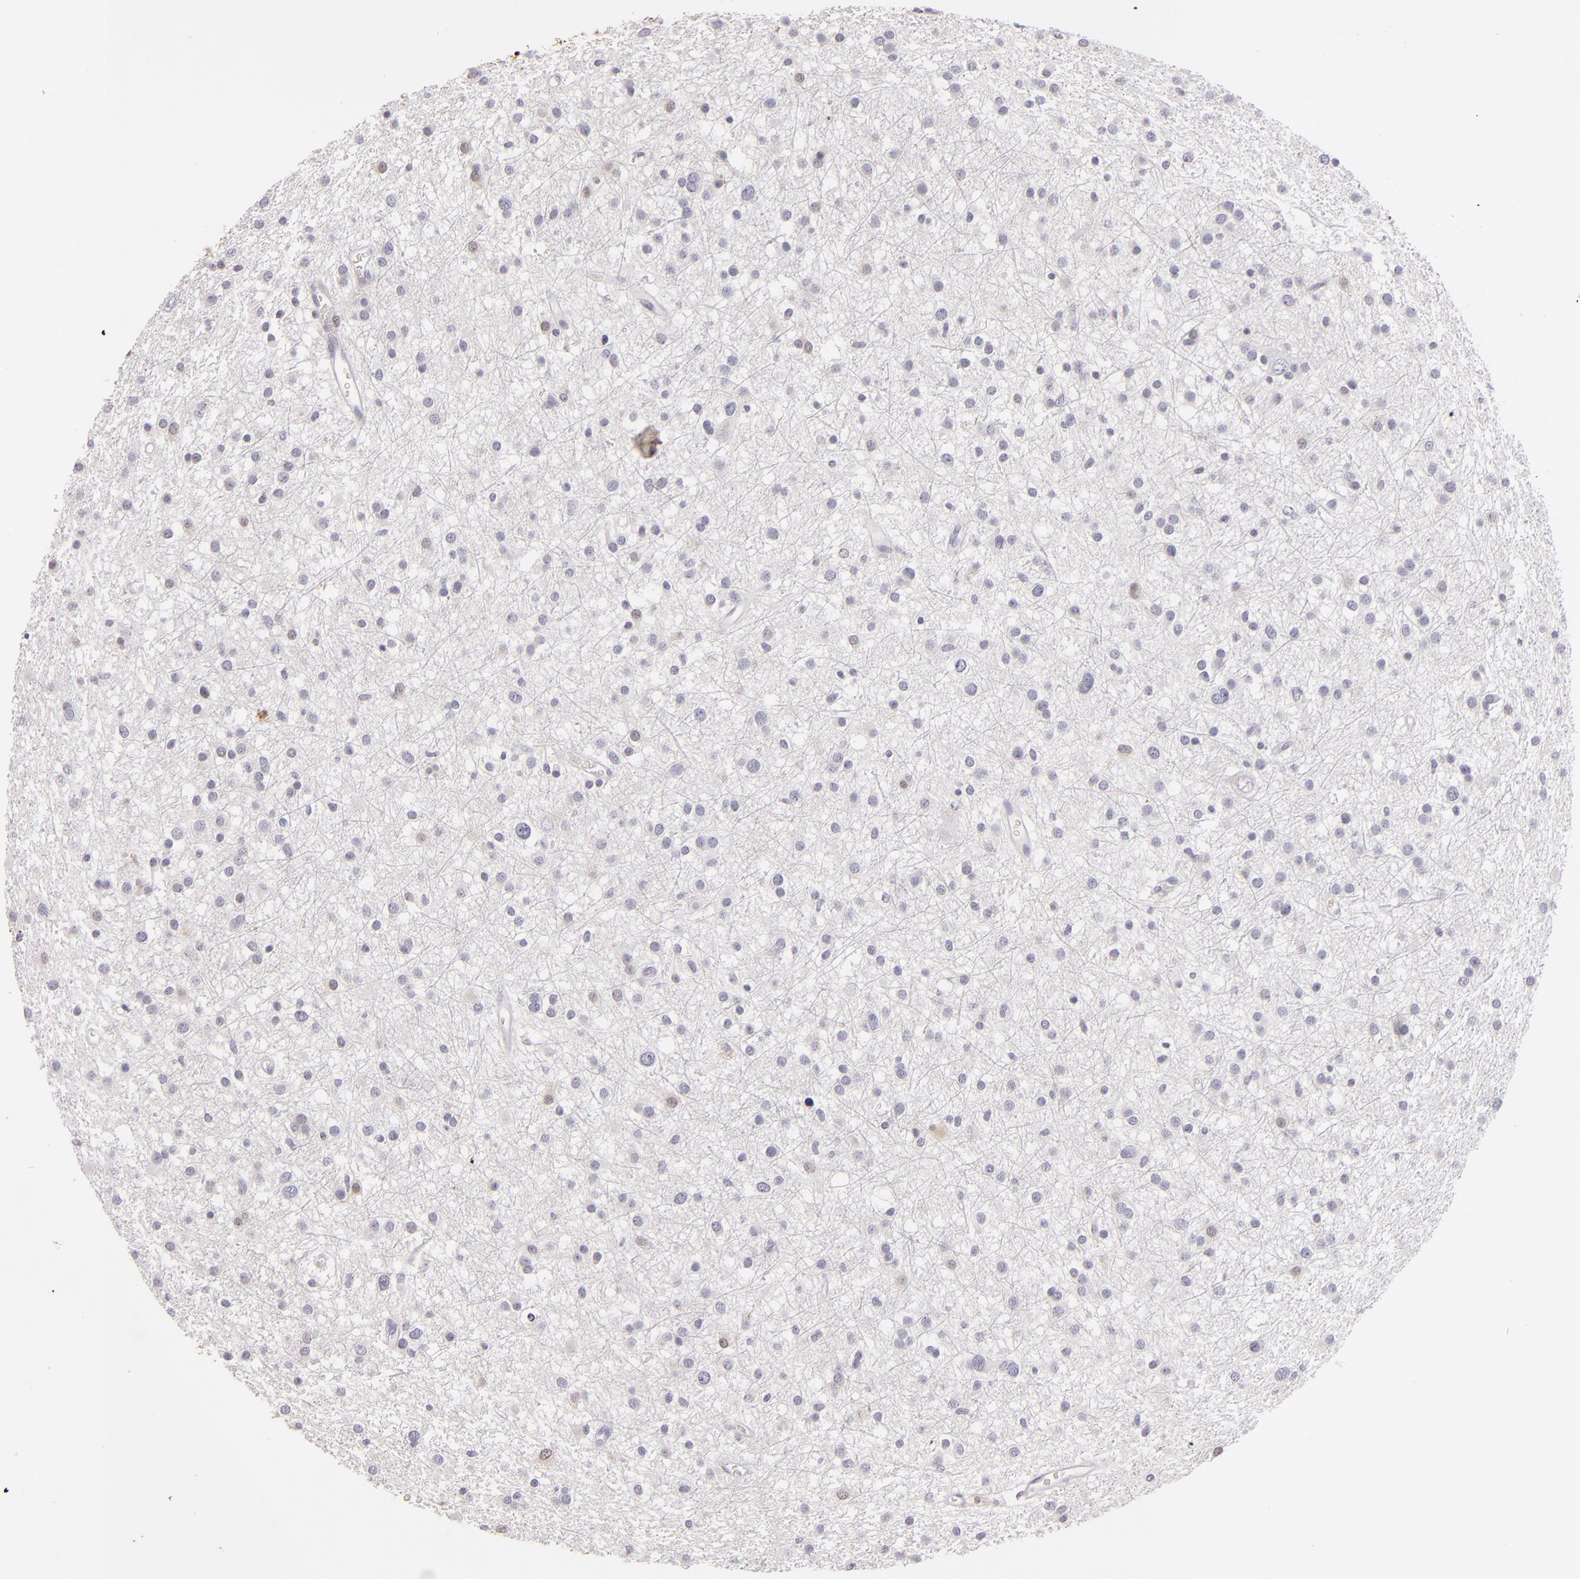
{"staining": {"intensity": "negative", "quantity": "none", "location": "none"}, "tissue": "glioma", "cell_type": "Tumor cells", "image_type": "cancer", "snomed": [{"axis": "morphology", "description": "Glioma, malignant, Low grade"}, {"axis": "topography", "description": "Brain"}], "caption": "High power microscopy micrograph of an IHC image of low-grade glioma (malignant), revealing no significant staining in tumor cells.", "gene": "S100A2", "patient": {"sex": "female", "age": 36}}